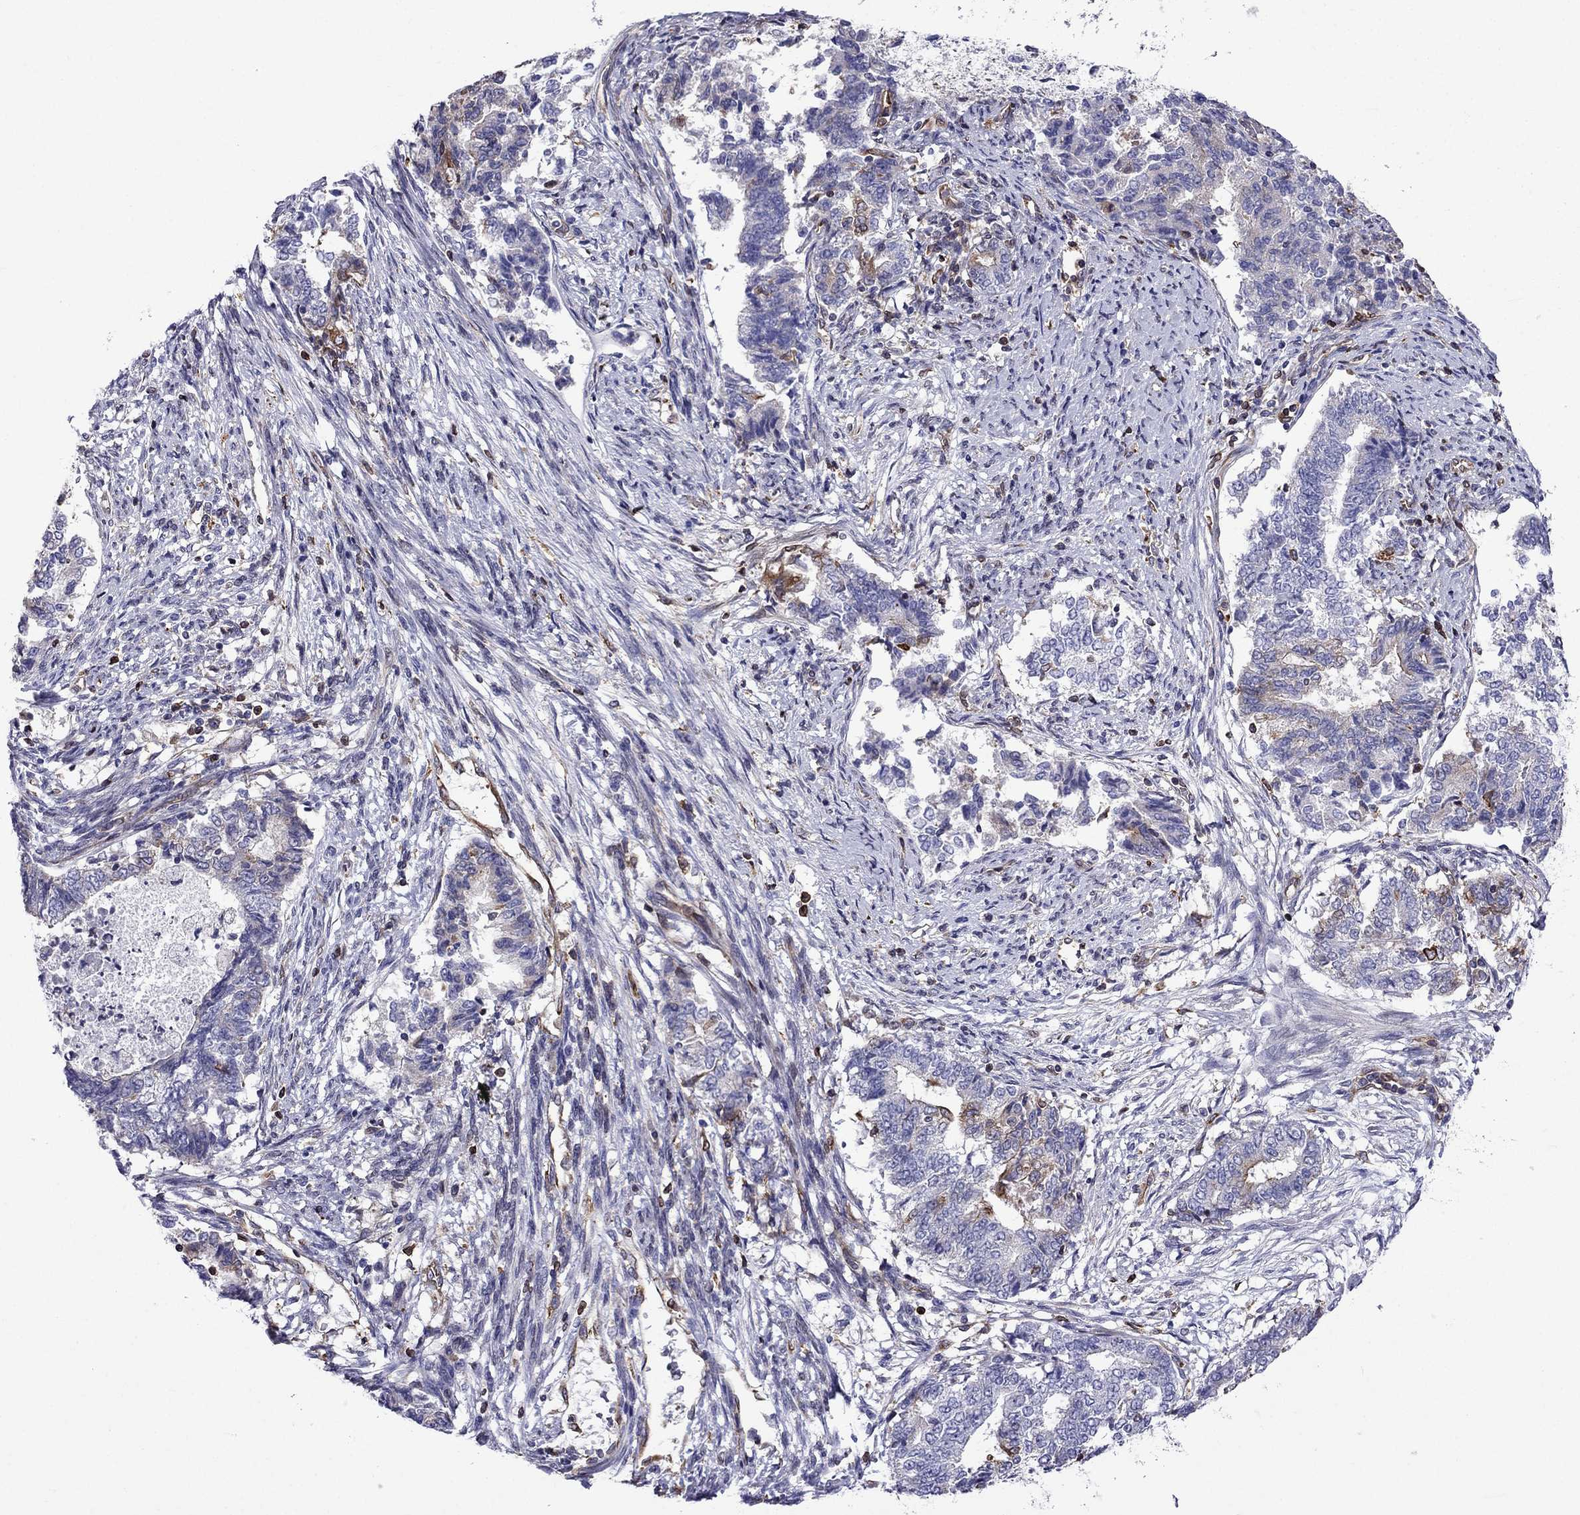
{"staining": {"intensity": "moderate", "quantity": "<25%", "location": "cytoplasmic/membranous"}, "tissue": "endometrial cancer", "cell_type": "Tumor cells", "image_type": "cancer", "snomed": [{"axis": "morphology", "description": "Adenocarcinoma, NOS"}, {"axis": "topography", "description": "Endometrium"}], "caption": "Human endometrial cancer stained with a protein marker exhibits moderate staining in tumor cells.", "gene": "GNAL", "patient": {"sex": "female", "age": 65}}